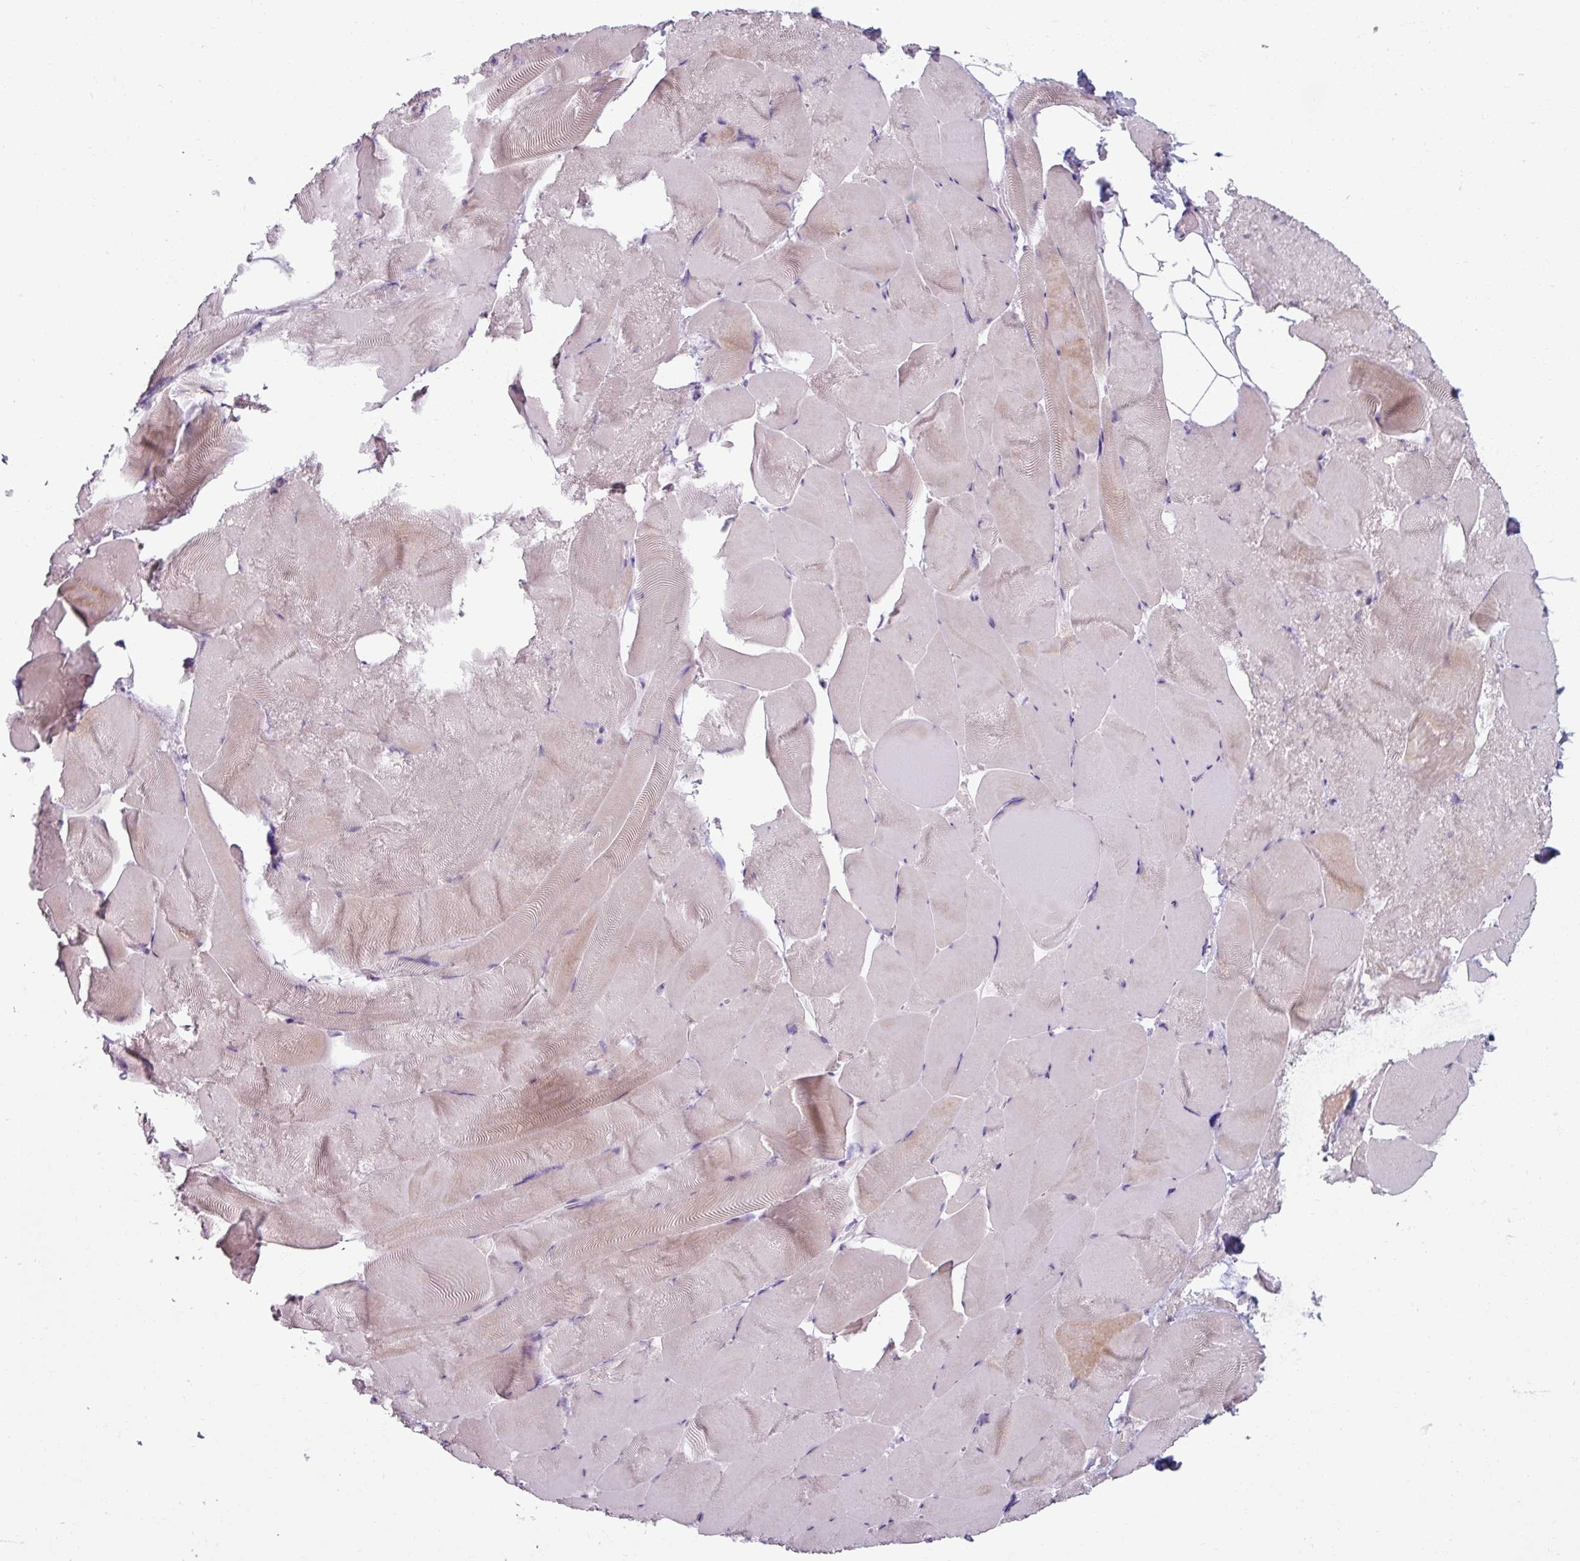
{"staining": {"intensity": "weak", "quantity": "<25%", "location": "cytoplasmic/membranous"}, "tissue": "skeletal muscle", "cell_type": "Myocytes", "image_type": "normal", "snomed": [{"axis": "morphology", "description": "Normal tissue, NOS"}, {"axis": "topography", "description": "Skeletal muscle"}], "caption": "Myocytes are negative for brown protein staining in benign skeletal muscle. (DAB immunohistochemistry, high magnification).", "gene": "SMIM11", "patient": {"sex": "female", "age": 64}}